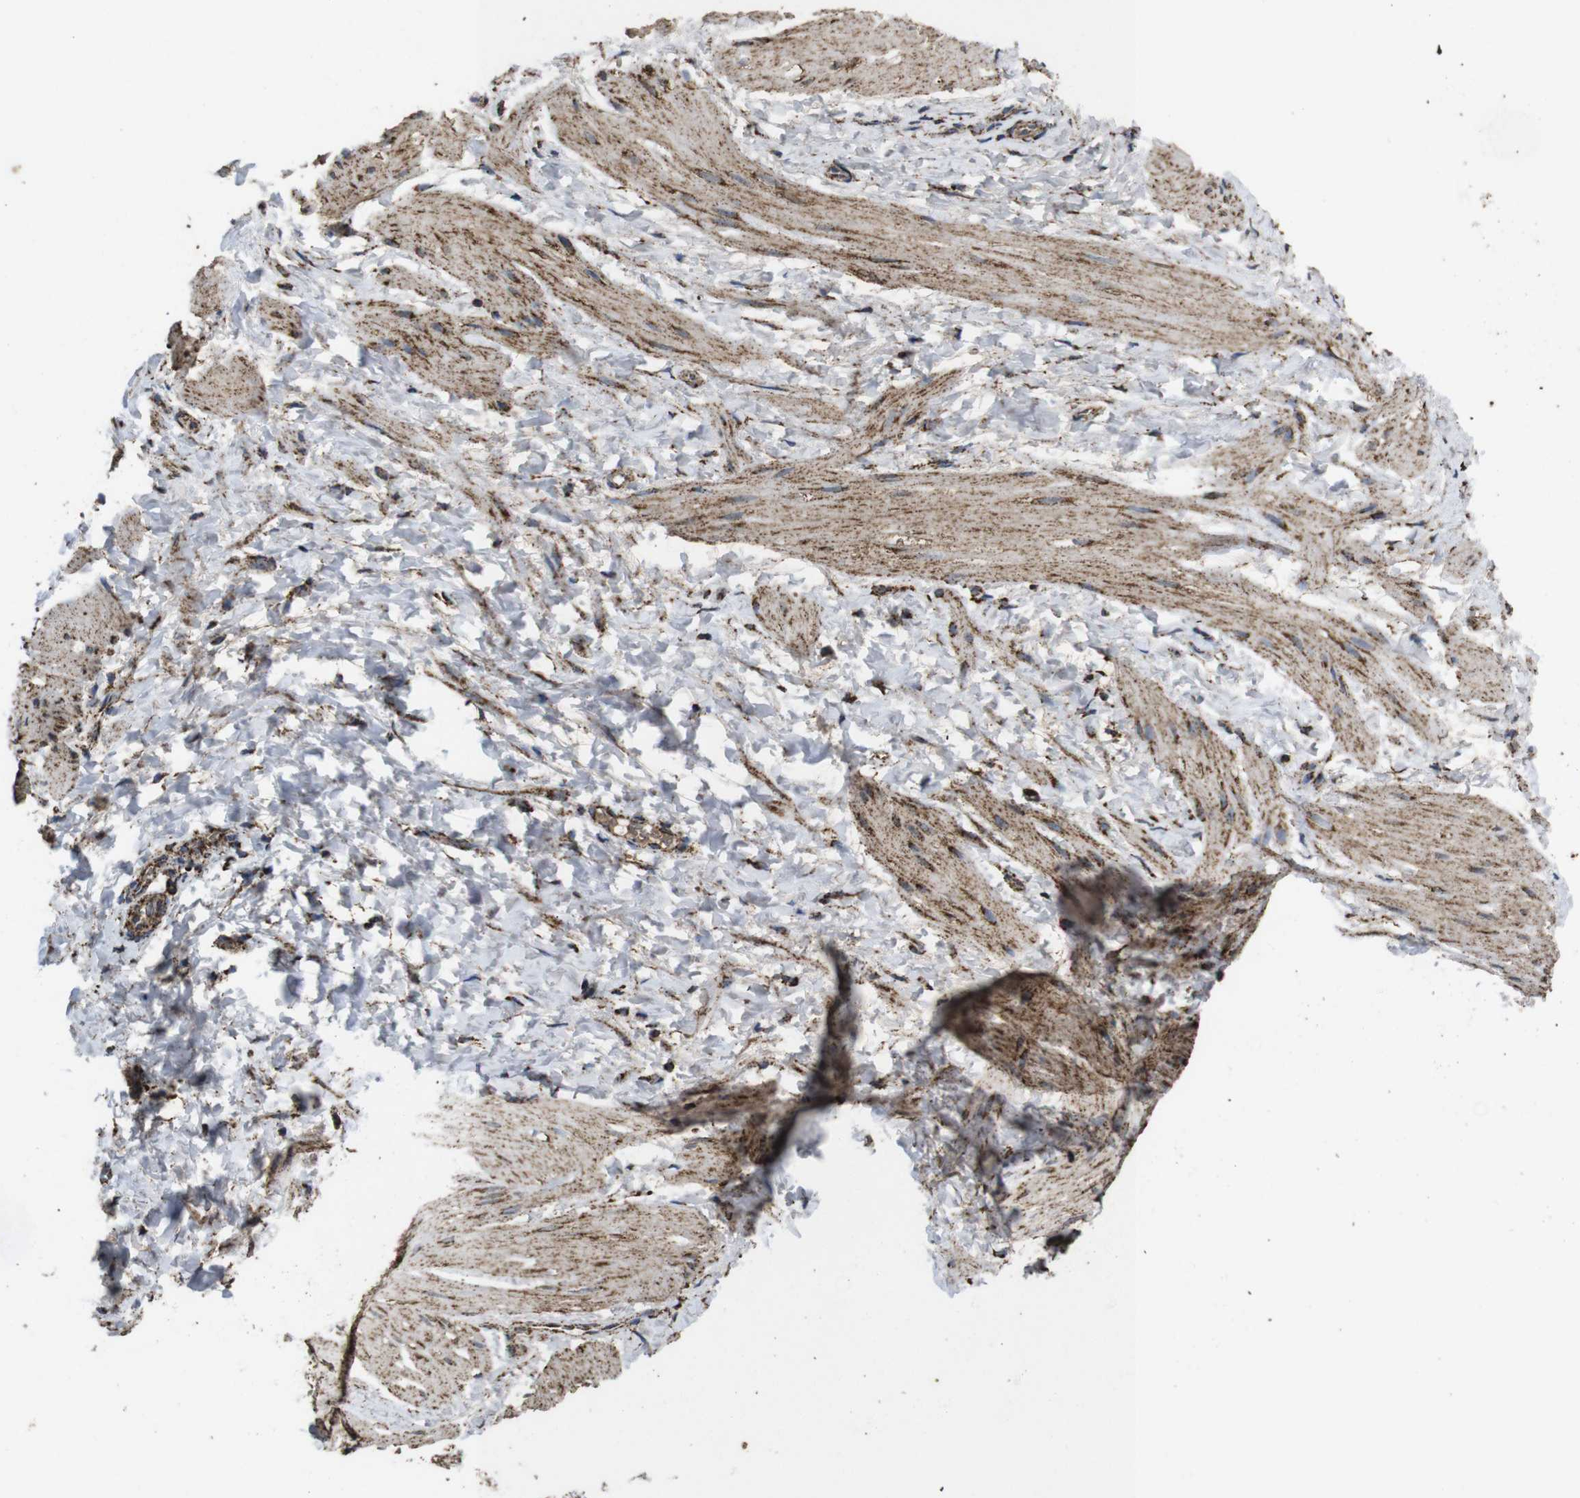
{"staining": {"intensity": "moderate", "quantity": ">75%", "location": "cytoplasmic/membranous"}, "tissue": "smooth muscle", "cell_type": "Smooth muscle cells", "image_type": "normal", "snomed": [{"axis": "morphology", "description": "Normal tissue, NOS"}, {"axis": "topography", "description": "Smooth muscle"}], "caption": "This is a histology image of immunohistochemistry staining of unremarkable smooth muscle, which shows moderate staining in the cytoplasmic/membranous of smooth muscle cells.", "gene": "ATP5F1A", "patient": {"sex": "male", "age": 16}}